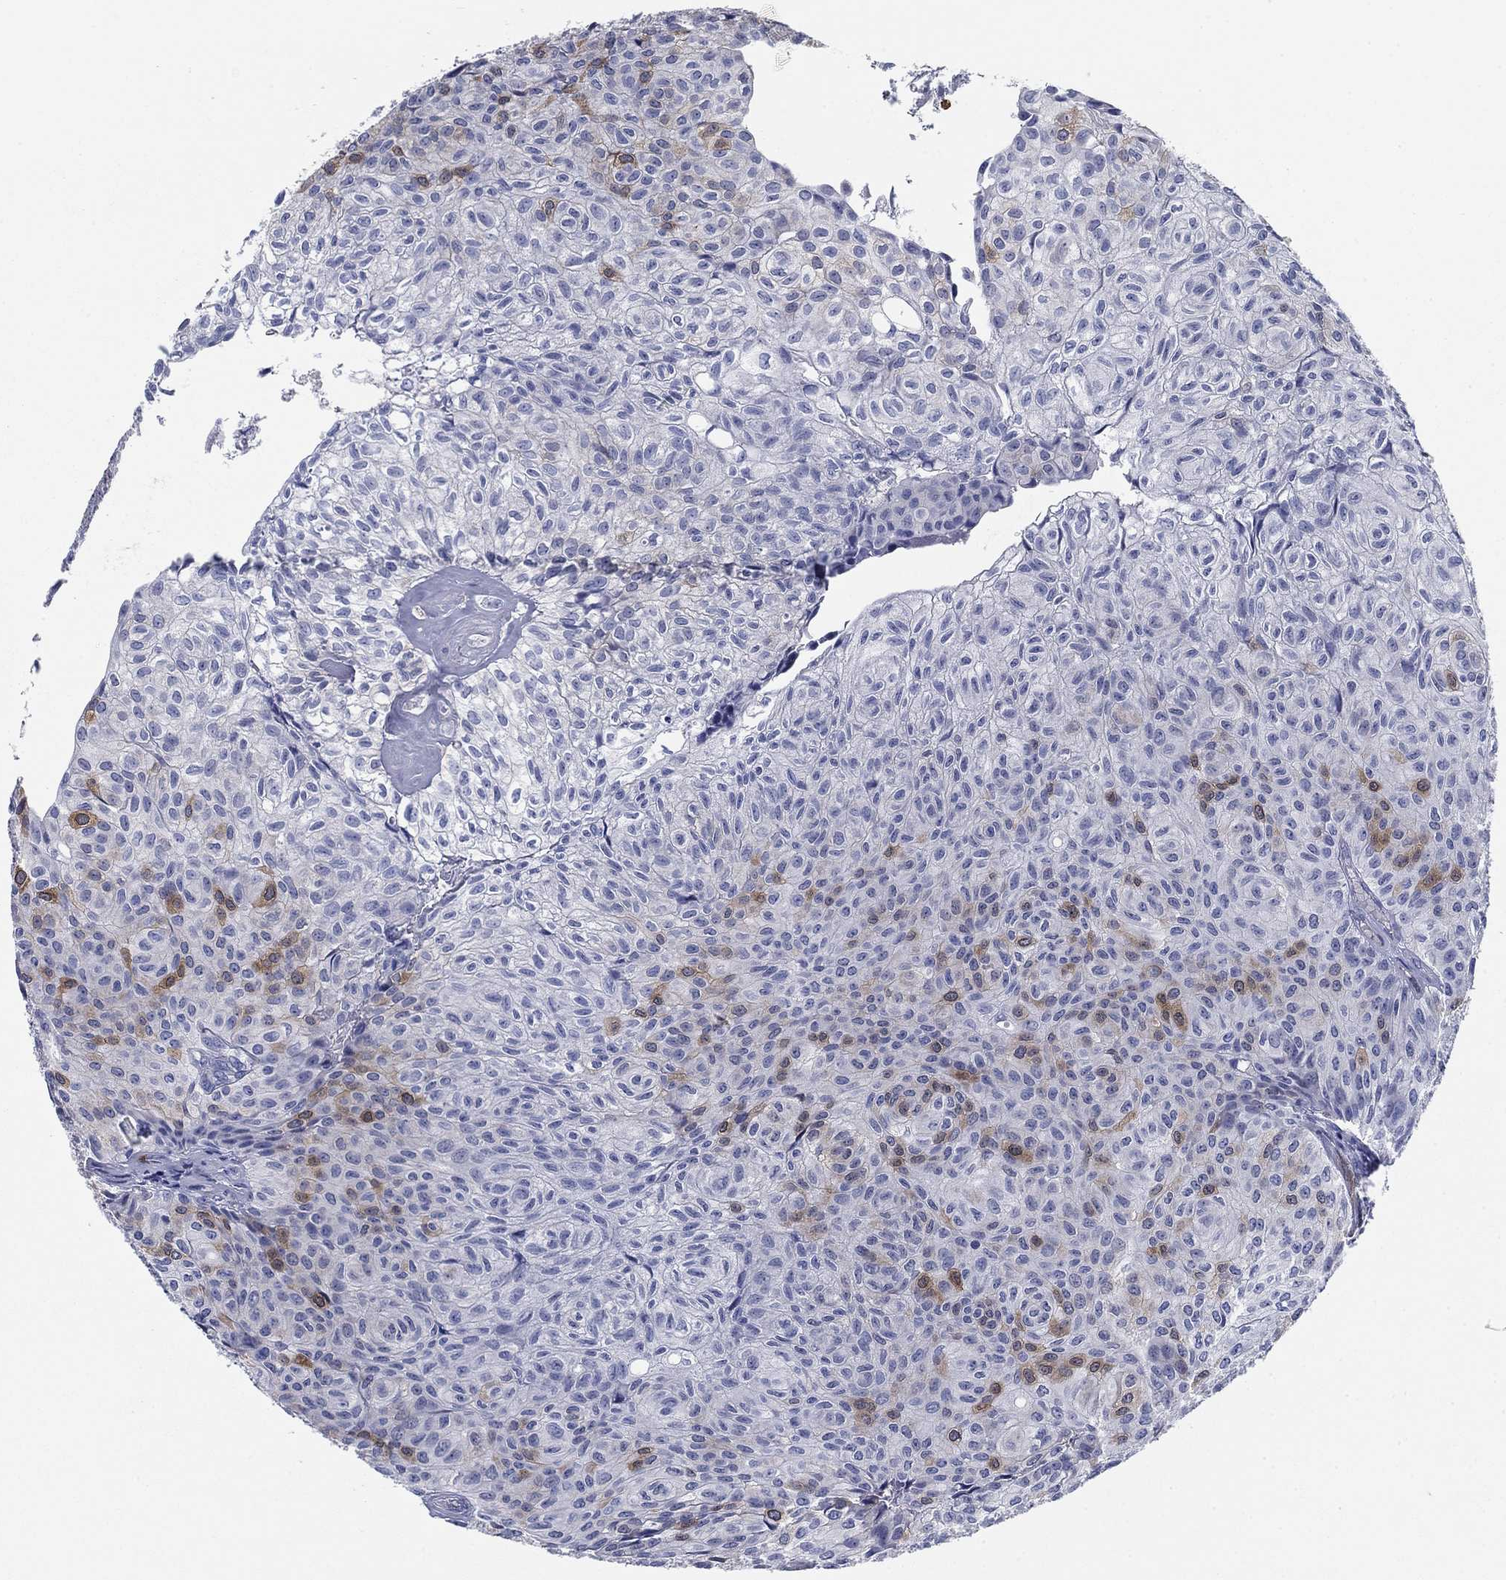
{"staining": {"intensity": "moderate", "quantity": "<25%", "location": "cytoplasmic/membranous"}, "tissue": "urothelial cancer", "cell_type": "Tumor cells", "image_type": "cancer", "snomed": [{"axis": "morphology", "description": "Urothelial carcinoma, Low grade"}, {"axis": "topography", "description": "Urinary bladder"}], "caption": "The micrograph exhibits immunohistochemical staining of low-grade urothelial carcinoma. There is moderate cytoplasmic/membranous staining is appreciated in approximately <25% of tumor cells.", "gene": "STMN1", "patient": {"sex": "male", "age": 89}}